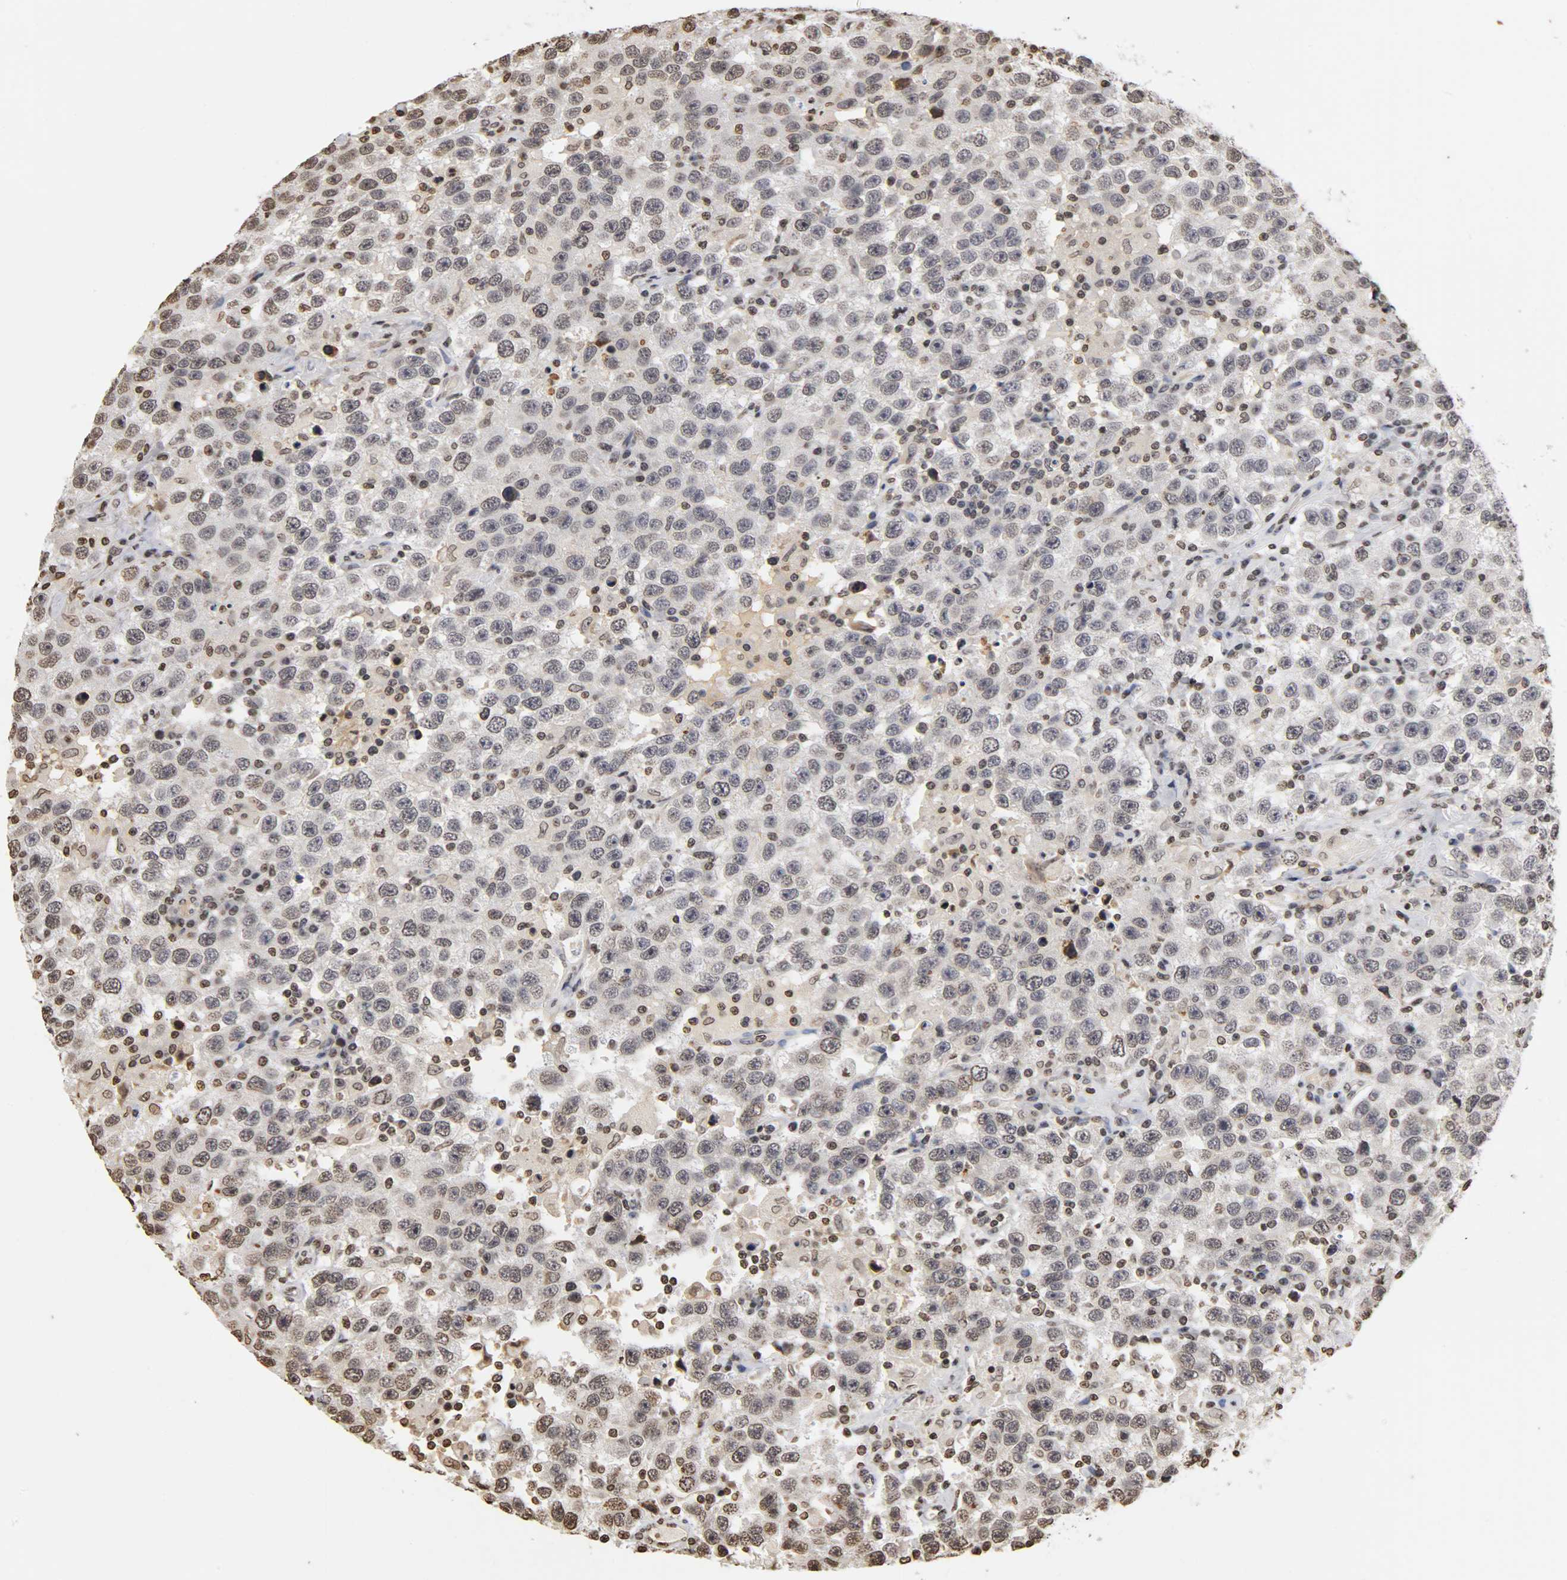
{"staining": {"intensity": "weak", "quantity": "<25%", "location": "nuclear"}, "tissue": "testis cancer", "cell_type": "Tumor cells", "image_type": "cancer", "snomed": [{"axis": "morphology", "description": "Seminoma, NOS"}, {"axis": "topography", "description": "Testis"}], "caption": "High power microscopy micrograph of an immunohistochemistry (IHC) micrograph of testis cancer (seminoma), revealing no significant staining in tumor cells.", "gene": "ERCC2", "patient": {"sex": "male", "age": 41}}